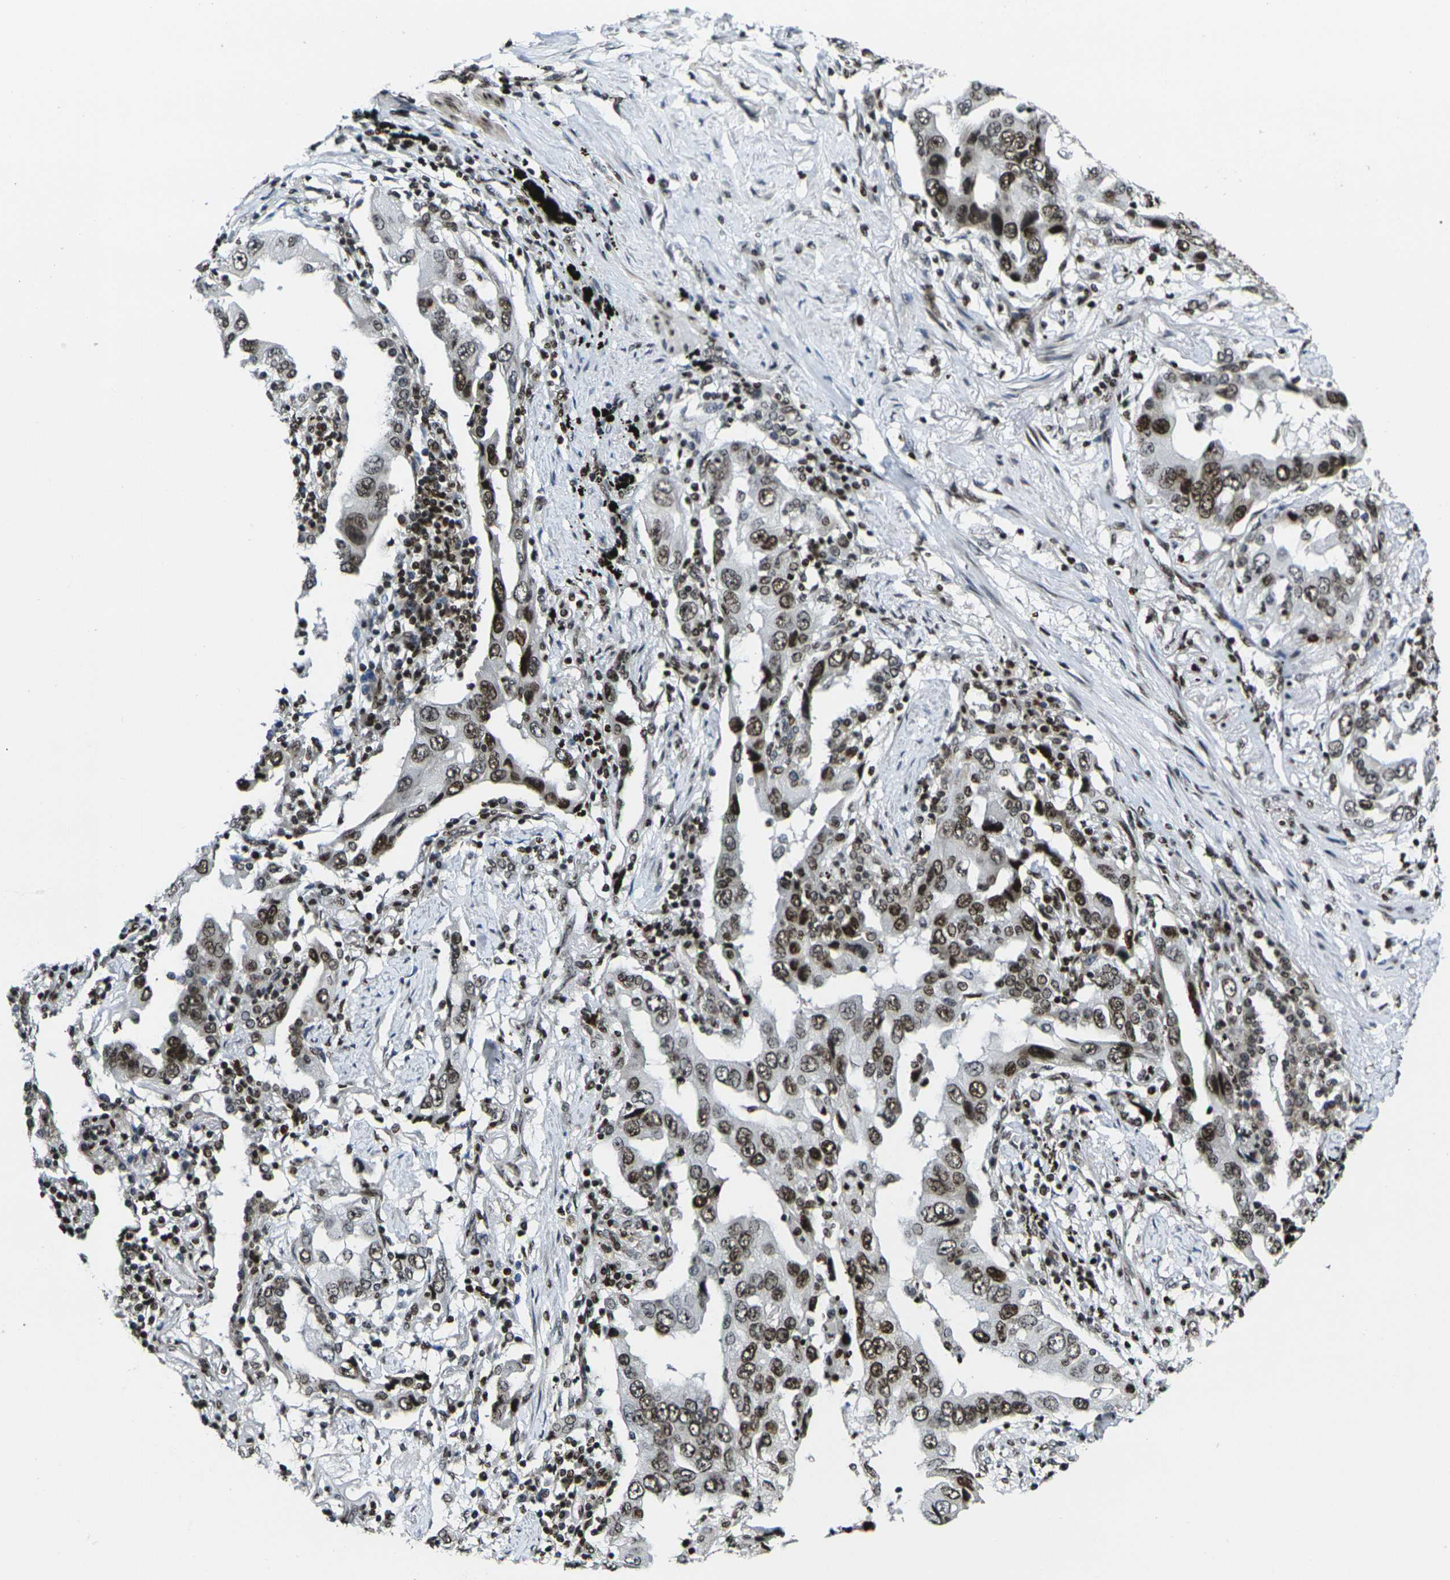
{"staining": {"intensity": "strong", "quantity": ">75%", "location": "nuclear"}, "tissue": "lung cancer", "cell_type": "Tumor cells", "image_type": "cancer", "snomed": [{"axis": "morphology", "description": "Adenocarcinoma, NOS"}, {"axis": "topography", "description": "Lung"}], "caption": "Lung adenocarcinoma was stained to show a protein in brown. There is high levels of strong nuclear staining in approximately >75% of tumor cells. (Brightfield microscopy of DAB IHC at high magnification).", "gene": "H1-10", "patient": {"sex": "female", "age": 65}}